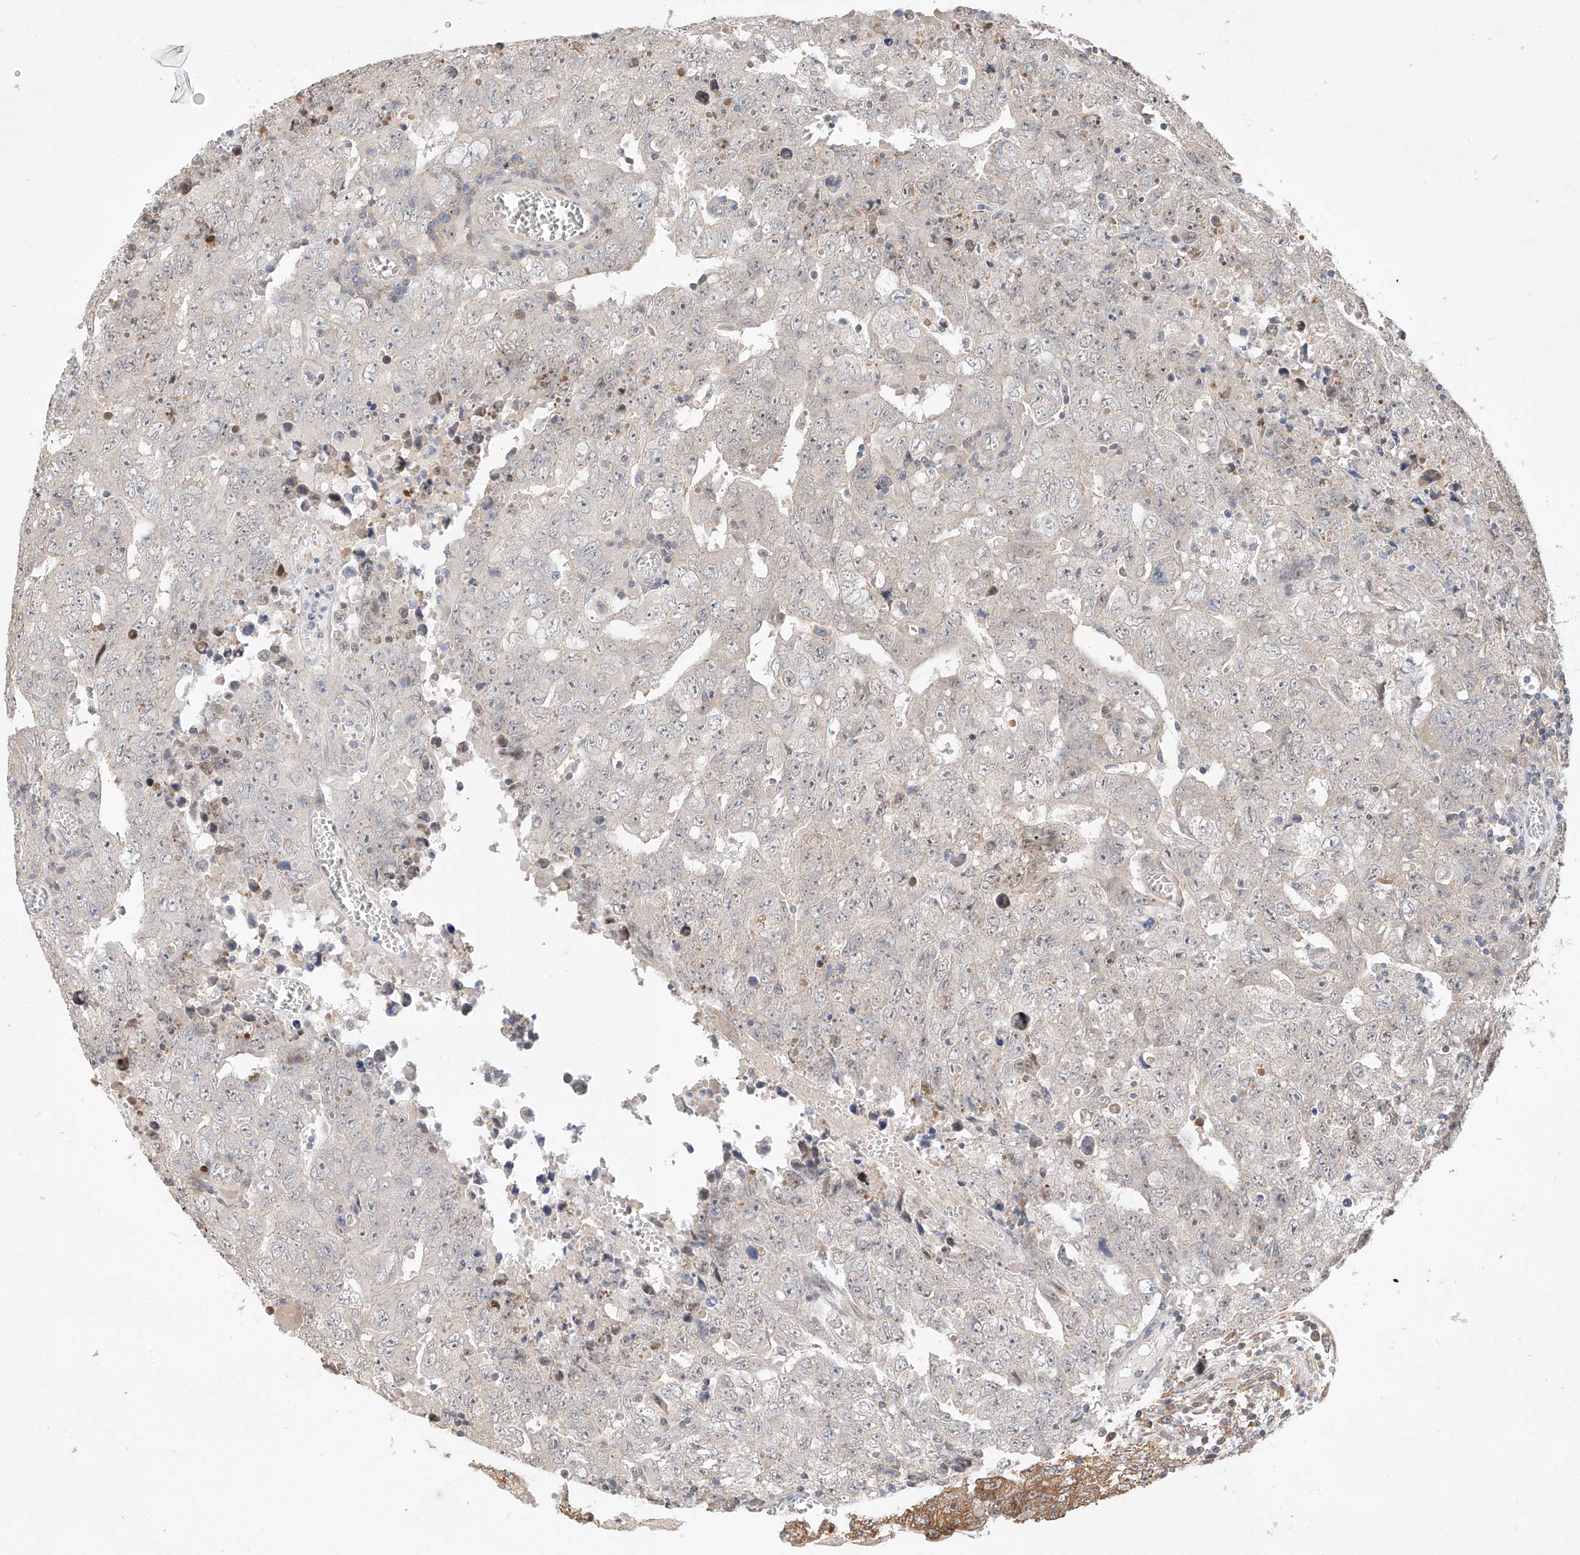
{"staining": {"intensity": "negative", "quantity": "none", "location": "none"}, "tissue": "testis cancer", "cell_type": "Tumor cells", "image_type": "cancer", "snomed": [{"axis": "morphology", "description": "Carcinoma, Embryonal, NOS"}, {"axis": "topography", "description": "Testis"}], "caption": "Testis cancer (embryonal carcinoma) was stained to show a protein in brown. There is no significant positivity in tumor cells.", "gene": "TASP1", "patient": {"sex": "male", "age": 26}}